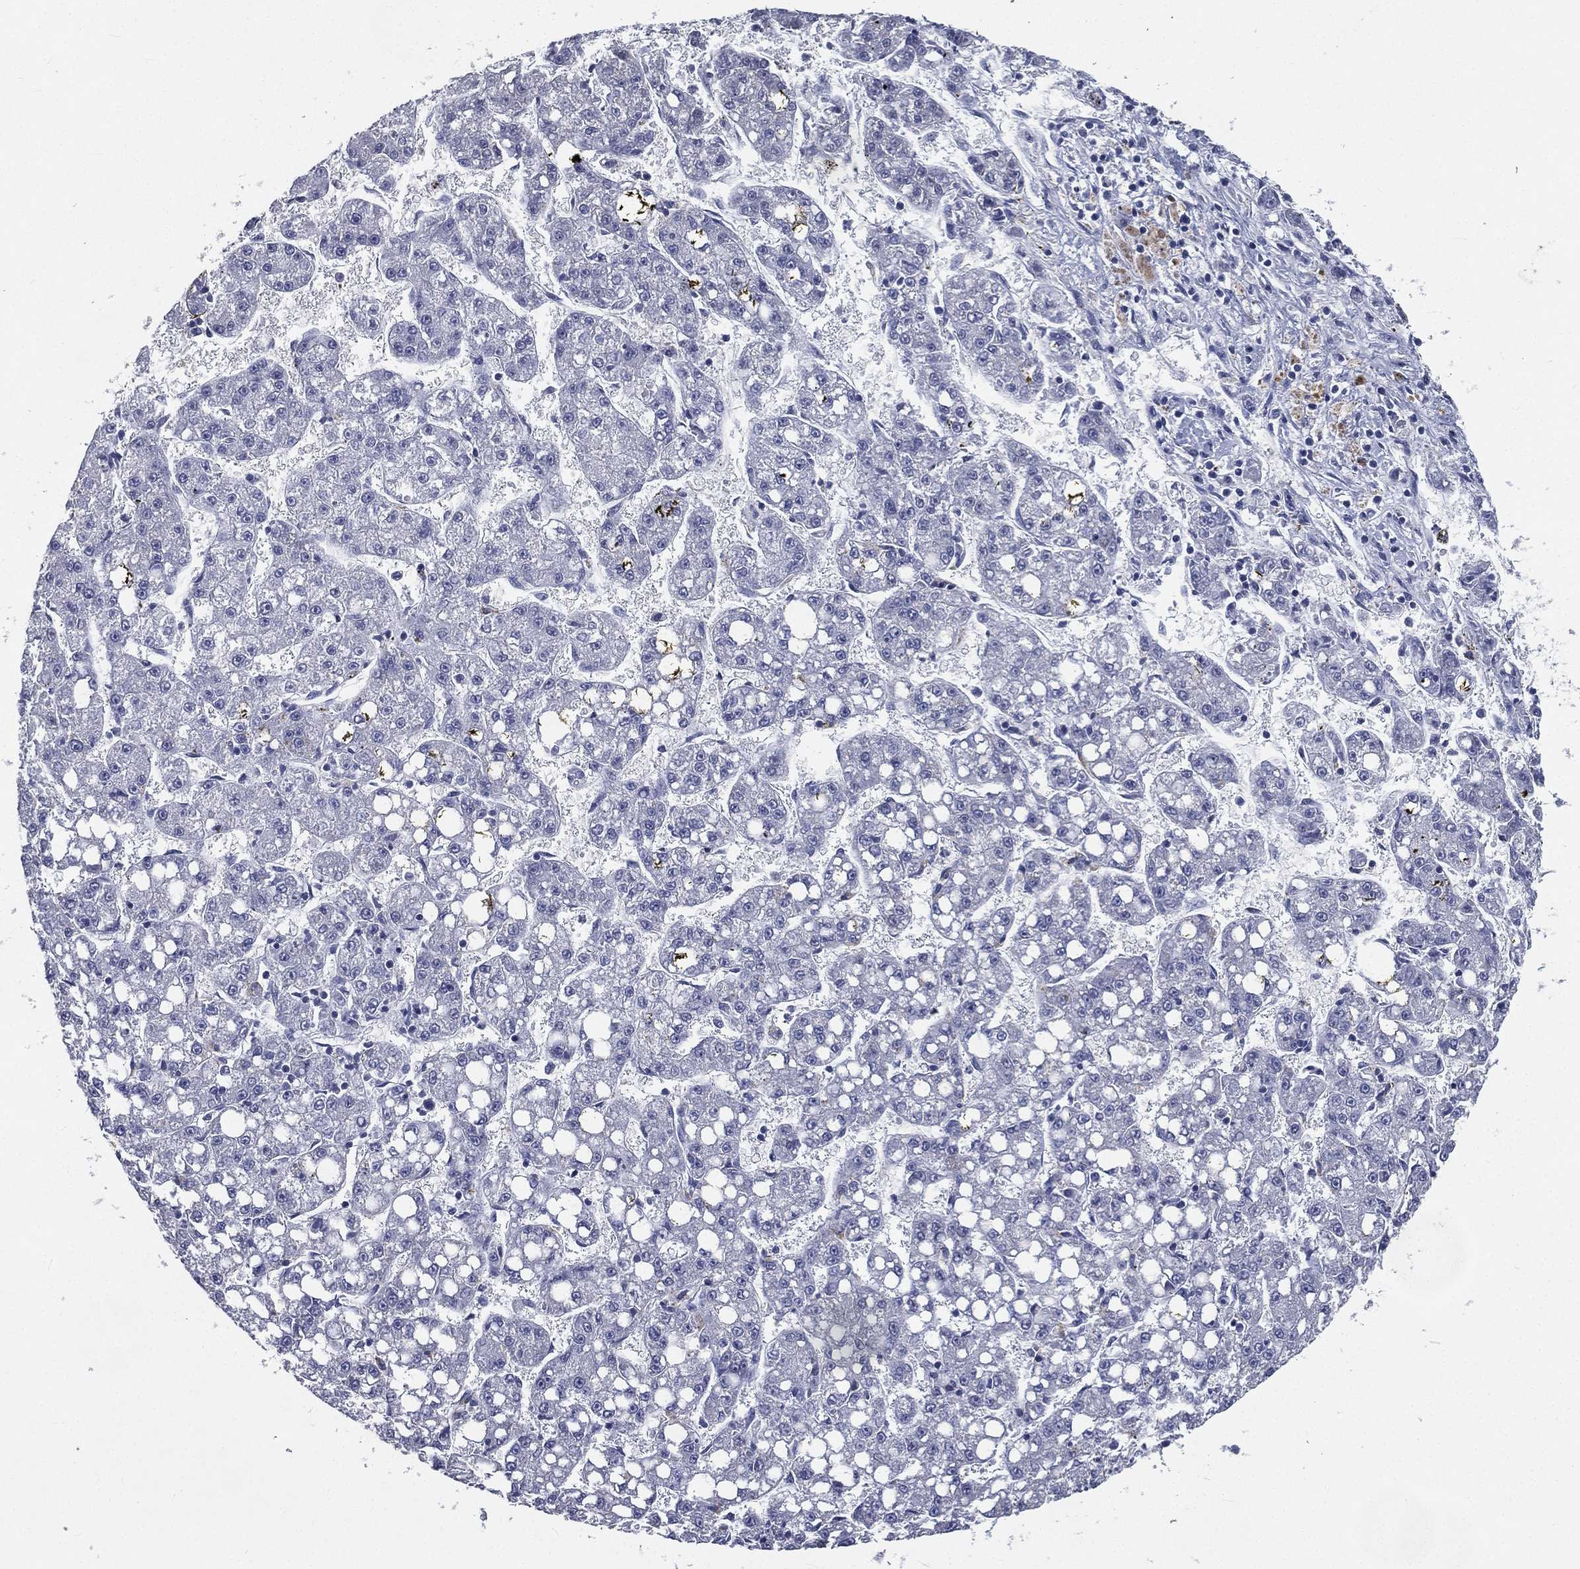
{"staining": {"intensity": "negative", "quantity": "none", "location": "none"}, "tissue": "liver cancer", "cell_type": "Tumor cells", "image_type": "cancer", "snomed": [{"axis": "morphology", "description": "Carcinoma, Hepatocellular, NOS"}, {"axis": "topography", "description": "Liver"}], "caption": "IHC of human liver cancer displays no staining in tumor cells.", "gene": "IFT27", "patient": {"sex": "female", "age": 65}}